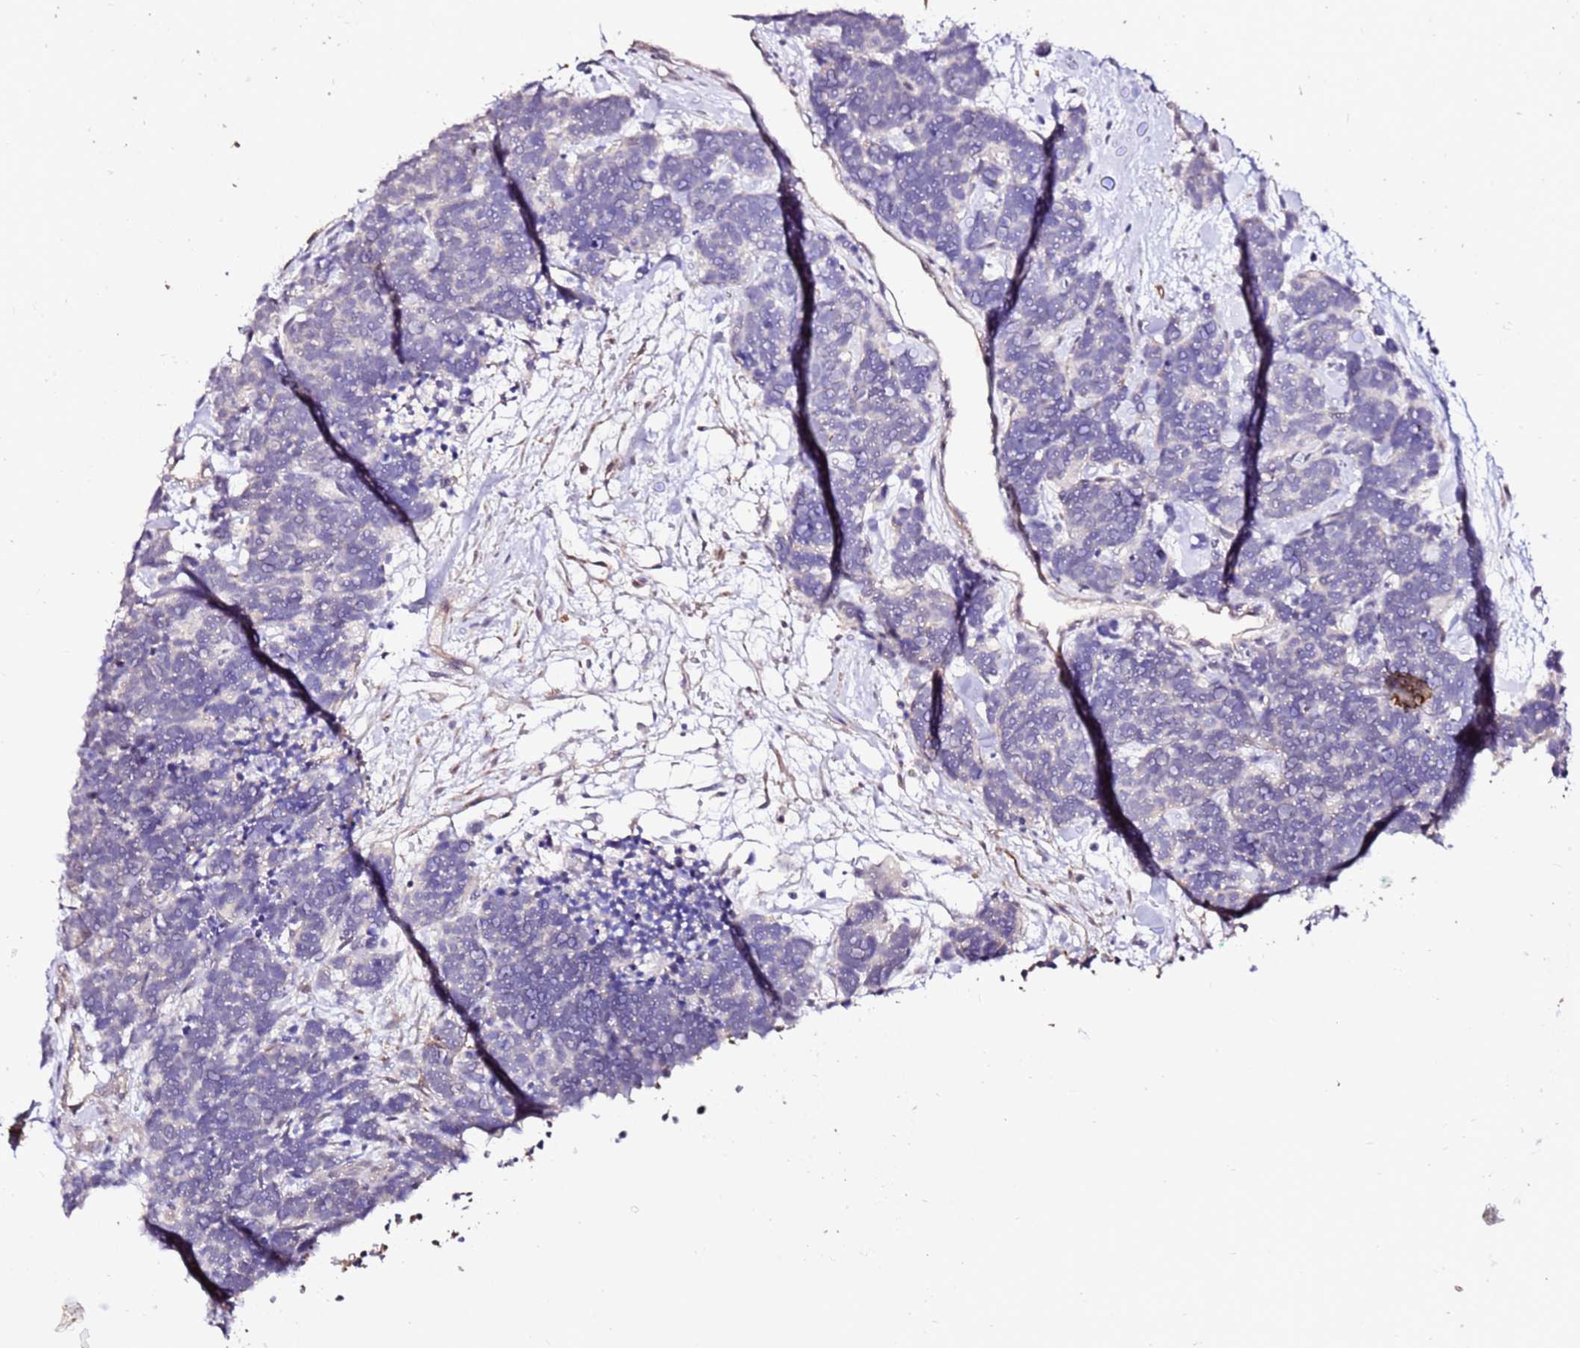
{"staining": {"intensity": "negative", "quantity": "none", "location": "none"}, "tissue": "carcinoid", "cell_type": "Tumor cells", "image_type": "cancer", "snomed": [{"axis": "morphology", "description": "Carcinoma, NOS"}, {"axis": "morphology", "description": "Carcinoid, malignant, NOS"}, {"axis": "topography", "description": "Urinary bladder"}], "caption": "IHC histopathology image of carcinoid stained for a protein (brown), which exhibits no positivity in tumor cells.", "gene": "ART5", "patient": {"sex": "male", "age": 57}}